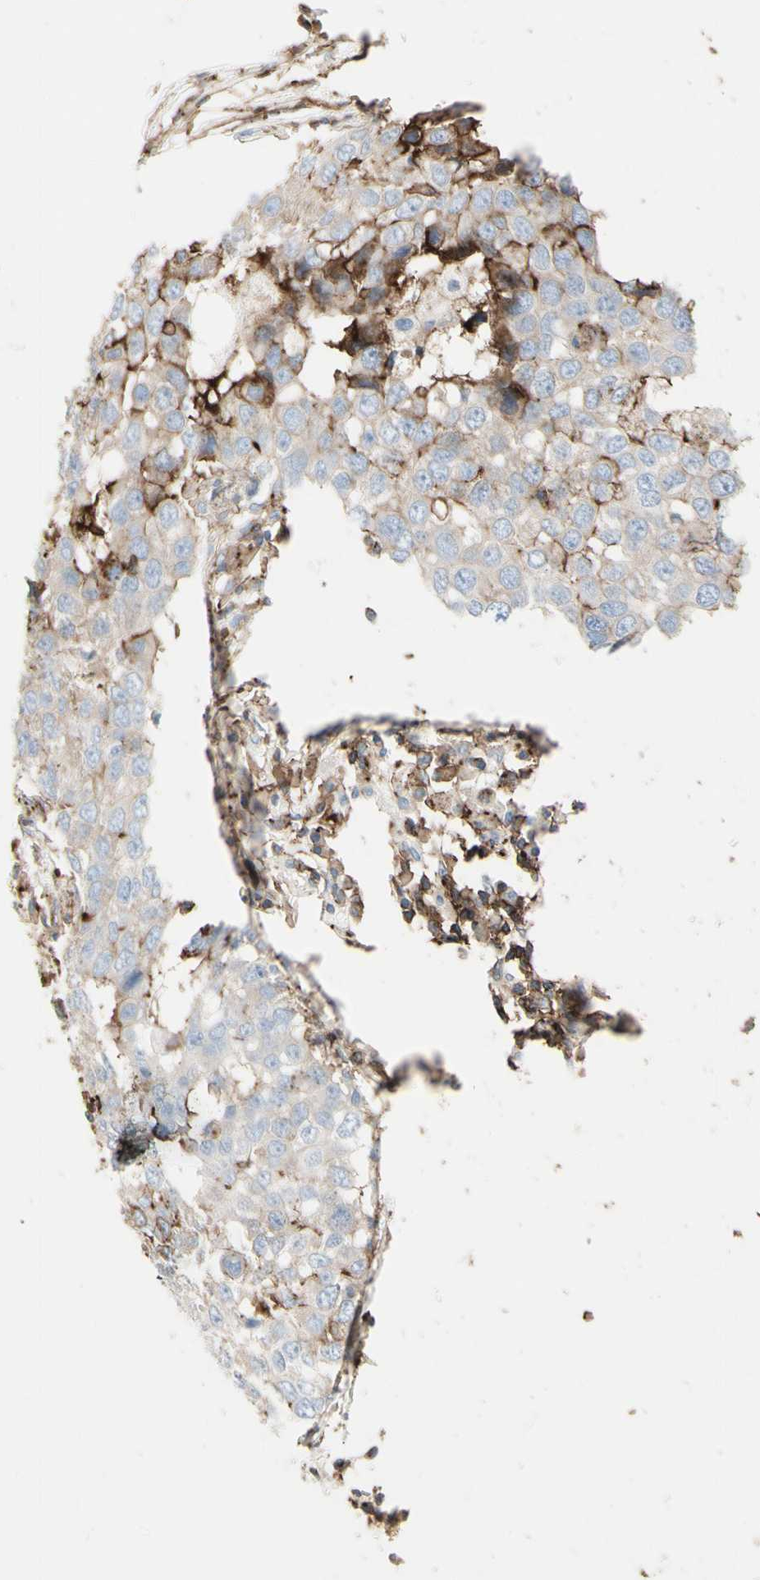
{"staining": {"intensity": "moderate", "quantity": "25%-75%", "location": "cytoplasmic/membranous"}, "tissue": "breast cancer", "cell_type": "Tumor cells", "image_type": "cancer", "snomed": [{"axis": "morphology", "description": "Duct carcinoma"}, {"axis": "topography", "description": "Breast"}], "caption": "Protein expression by immunohistochemistry (IHC) demonstrates moderate cytoplasmic/membranous positivity in about 25%-75% of tumor cells in invasive ductal carcinoma (breast).", "gene": "CLEC2B", "patient": {"sex": "female", "age": 27}}